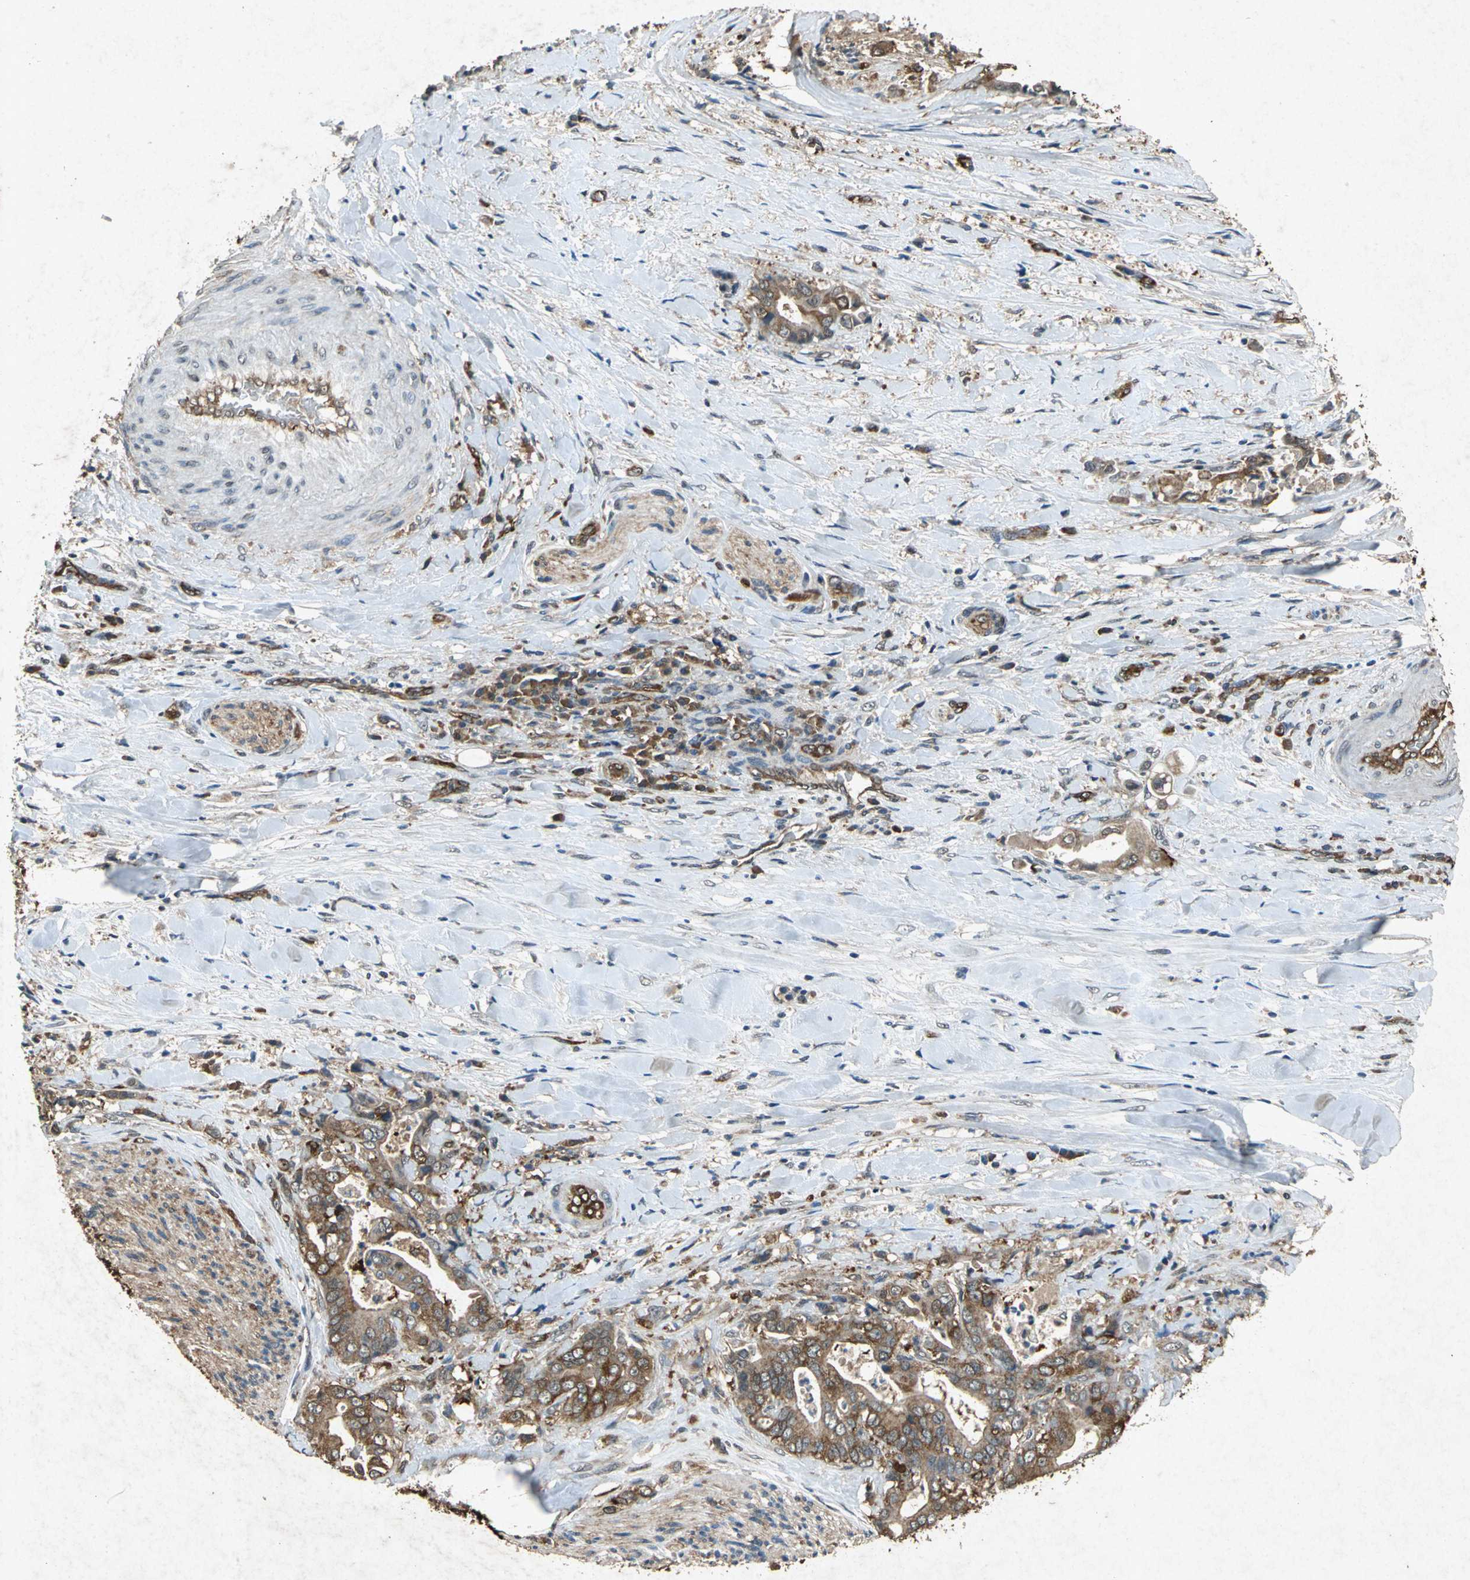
{"staining": {"intensity": "moderate", "quantity": ">75%", "location": "cytoplasmic/membranous"}, "tissue": "liver cancer", "cell_type": "Tumor cells", "image_type": "cancer", "snomed": [{"axis": "morphology", "description": "Cholangiocarcinoma"}, {"axis": "topography", "description": "Liver"}], "caption": "A micrograph showing moderate cytoplasmic/membranous positivity in about >75% of tumor cells in liver cancer (cholangiocarcinoma), as visualized by brown immunohistochemical staining.", "gene": "HSP90AB1", "patient": {"sex": "male", "age": 58}}